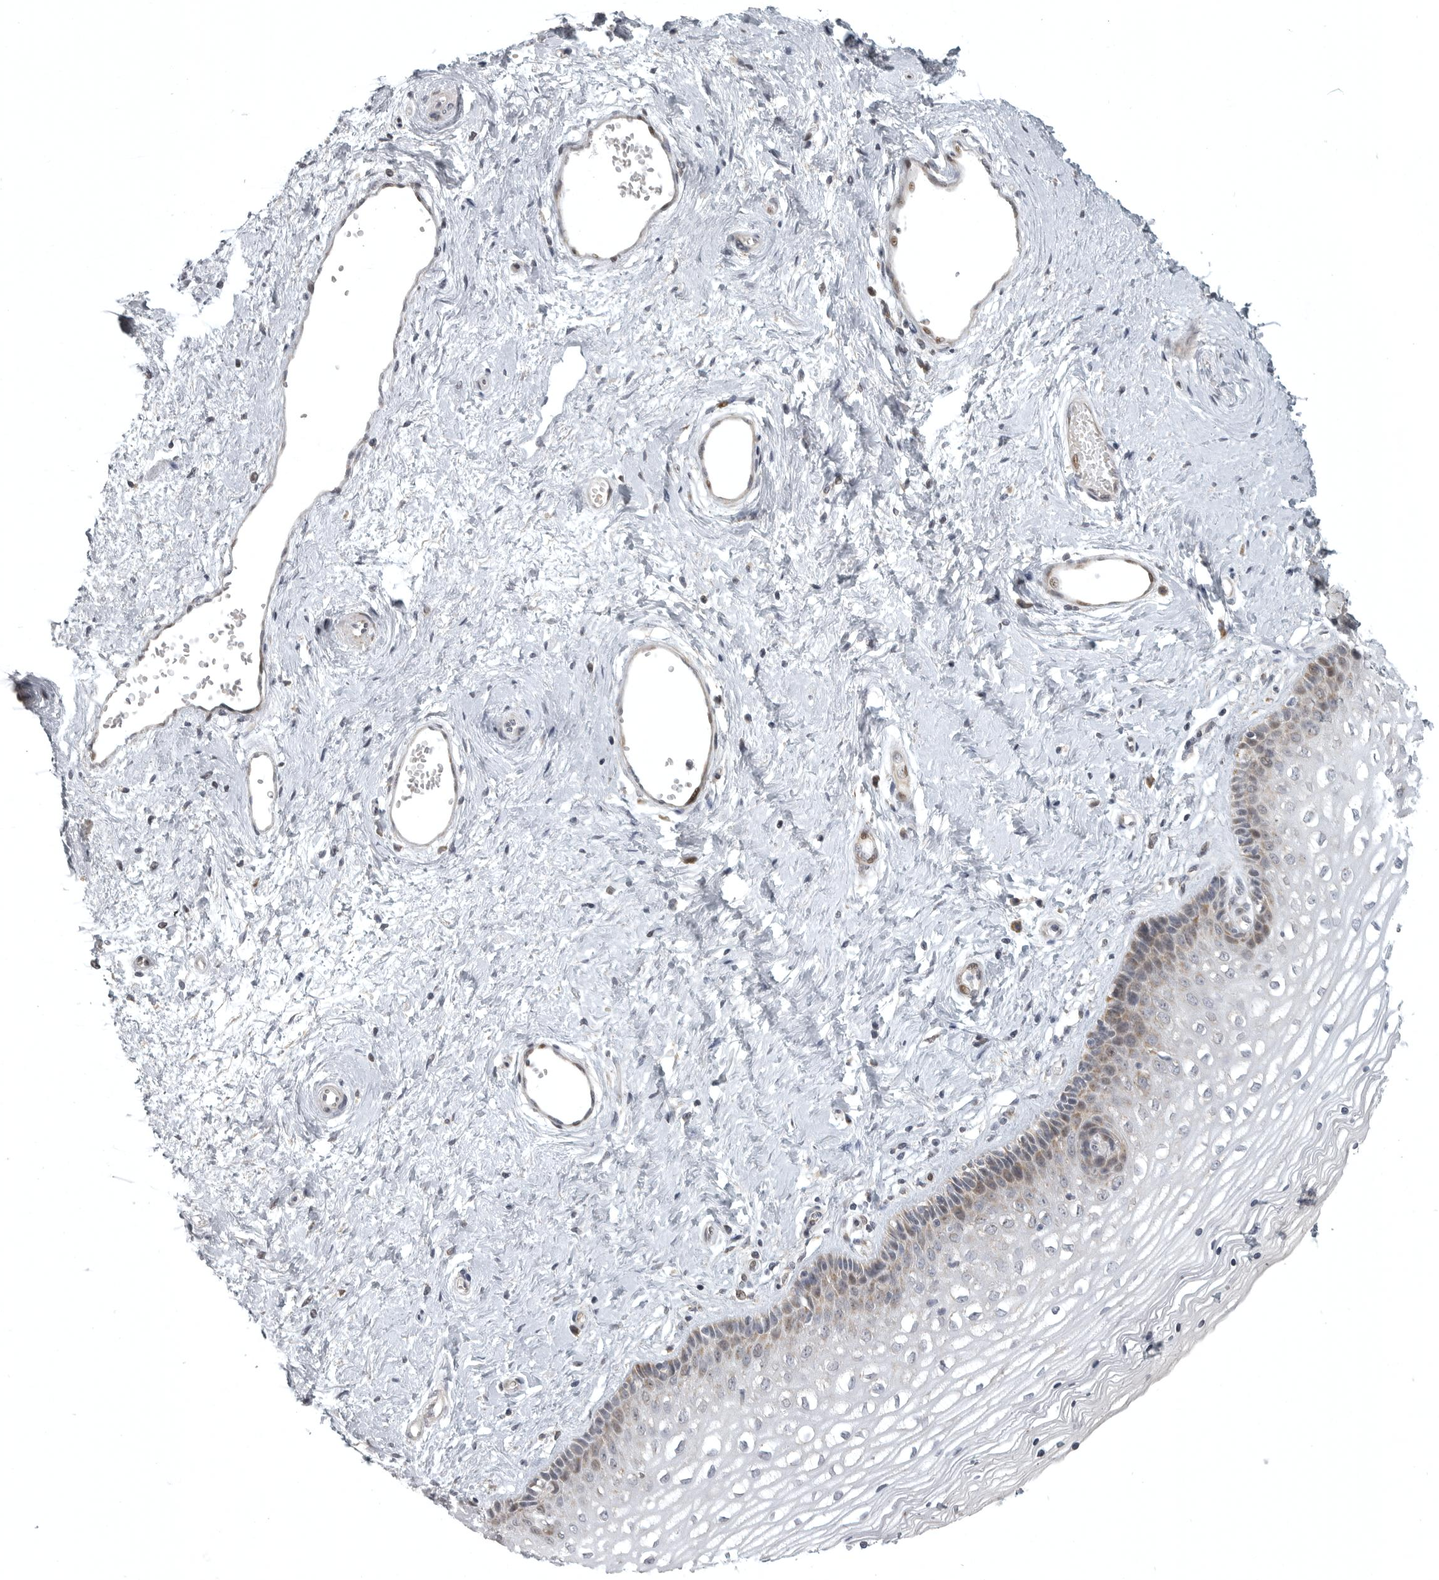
{"staining": {"intensity": "moderate", "quantity": "<25%", "location": "cytoplasmic/membranous,nuclear"}, "tissue": "vagina", "cell_type": "Squamous epithelial cells", "image_type": "normal", "snomed": [{"axis": "morphology", "description": "Normal tissue, NOS"}, {"axis": "topography", "description": "Vagina"}], "caption": "Immunohistochemistry (IHC) image of normal vagina: vagina stained using immunohistochemistry reveals low levels of moderate protein expression localized specifically in the cytoplasmic/membranous,nuclear of squamous epithelial cells, appearing as a cytoplasmic/membranous,nuclear brown color.", "gene": "POLE2", "patient": {"sex": "female", "age": 46}}